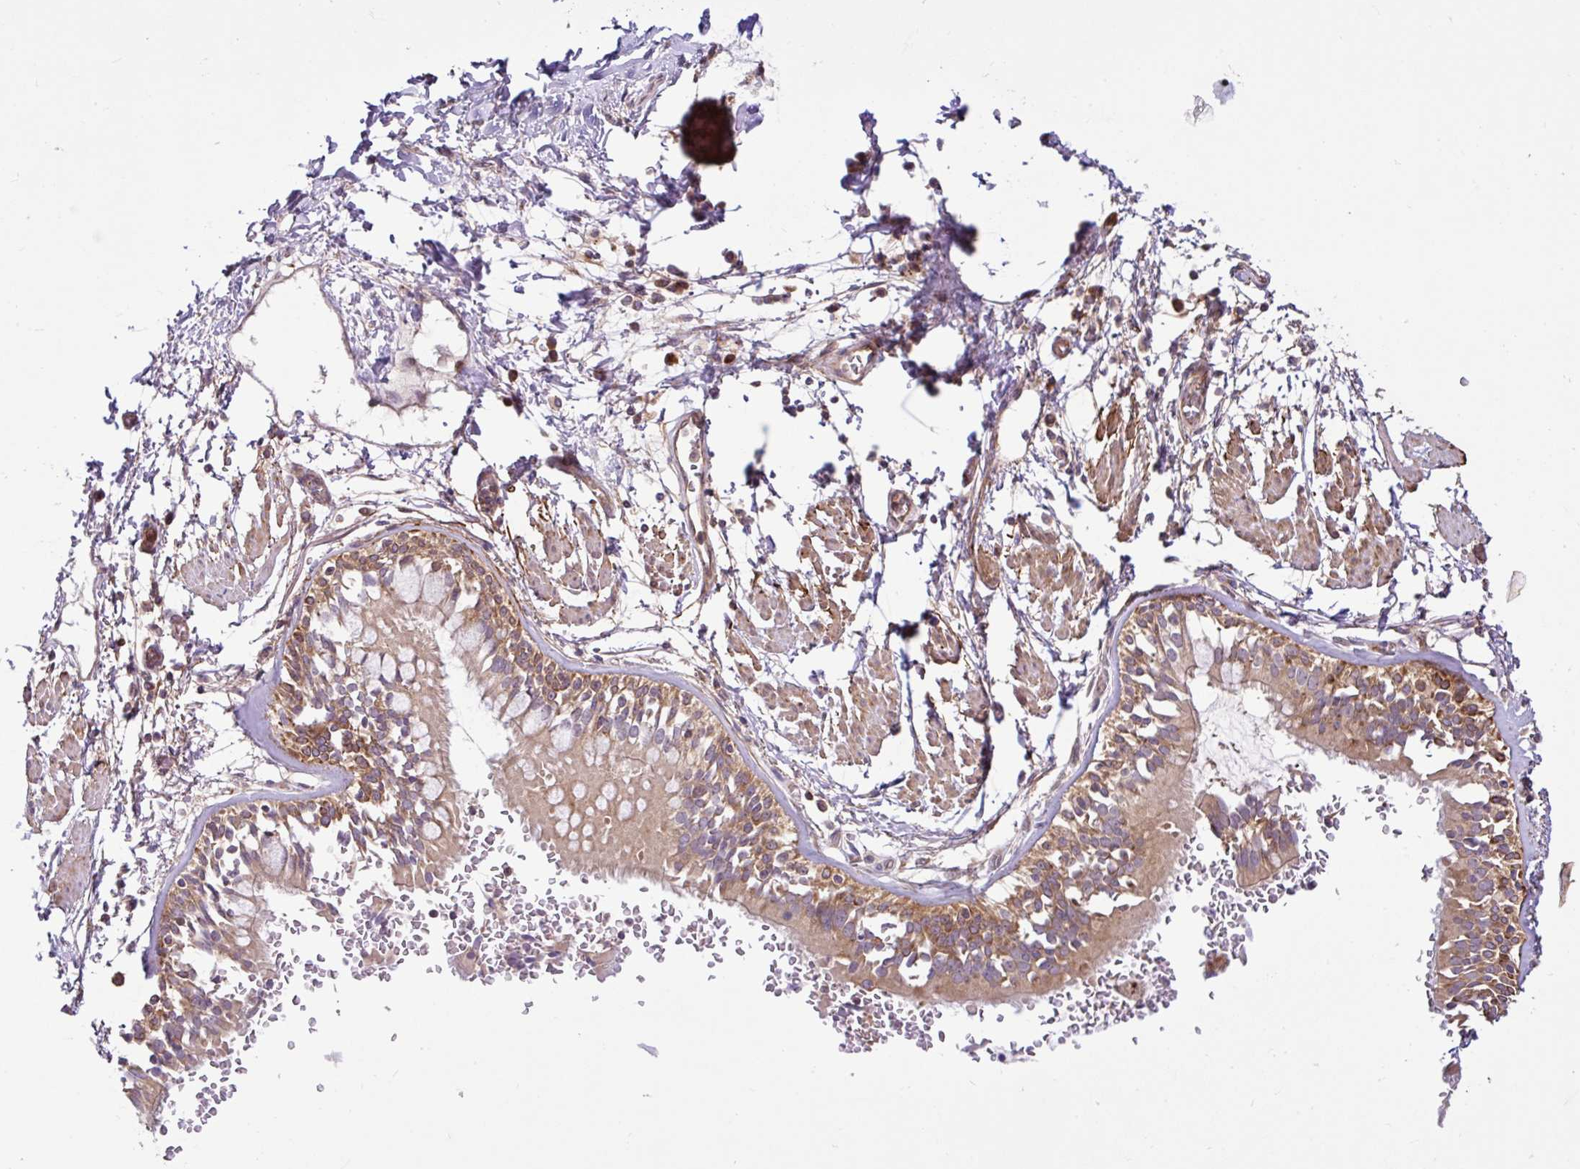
{"staining": {"intensity": "negative", "quantity": "none", "location": "none"}, "tissue": "adipose tissue", "cell_type": "Adipocytes", "image_type": "normal", "snomed": [{"axis": "morphology", "description": "Normal tissue, NOS"}, {"axis": "morphology", "description": "Degeneration, NOS"}, {"axis": "topography", "description": "Cartilage tissue"}, {"axis": "topography", "description": "Lung"}], "caption": "There is no significant staining in adipocytes of adipose tissue. Brightfield microscopy of IHC stained with DAB (3,3'-diaminobenzidine) (brown) and hematoxylin (blue), captured at high magnification.", "gene": "NTPCR", "patient": {"sex": "female", "age": 61}}